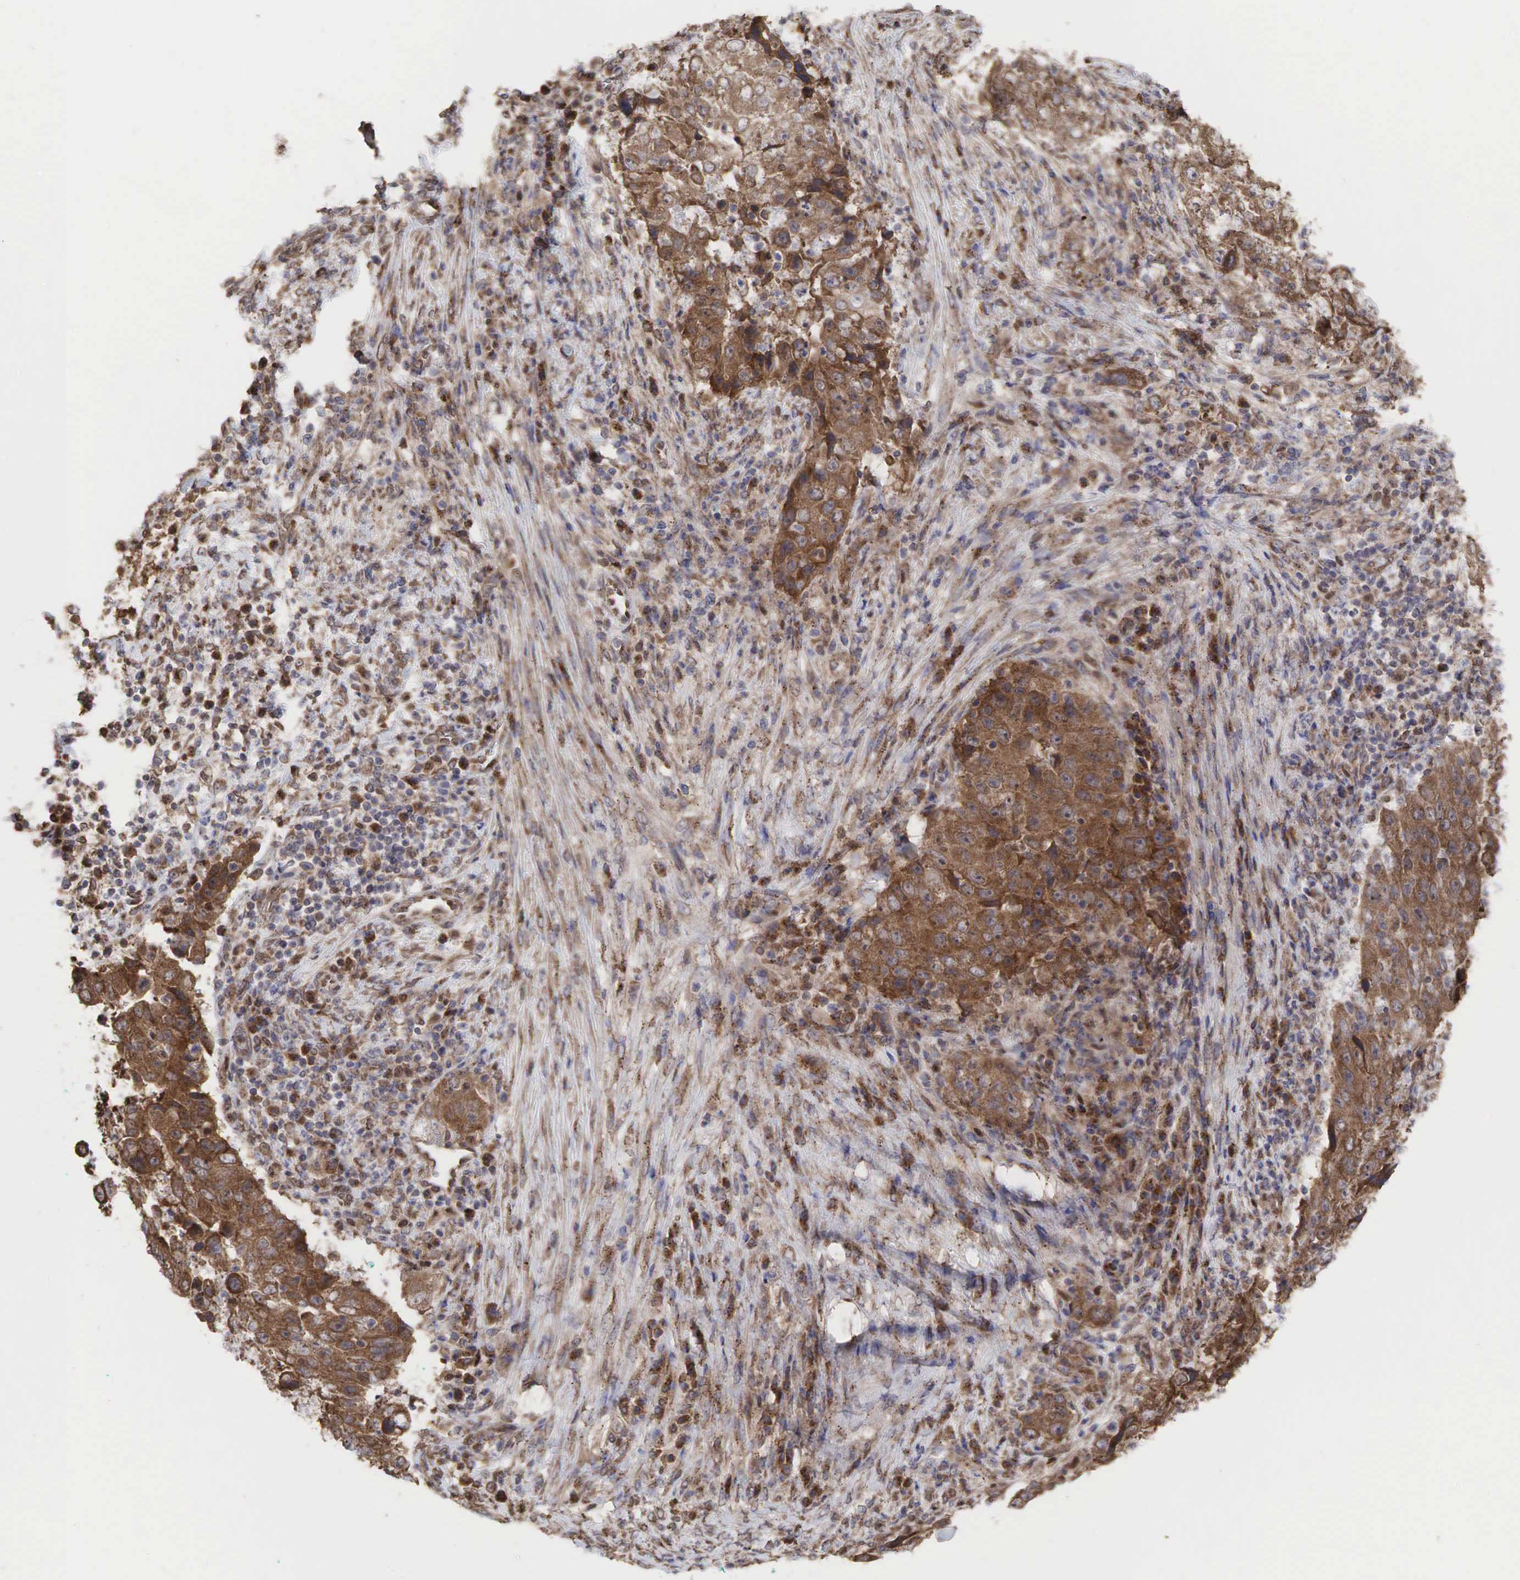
{"staining": {"intensity": "moderate", "quantity": ">75%", "location": "cytoplasmic/membranous"}, "tissue": "lung cancer", "cell_type": "Tumor cells", "image_type": "cancer", "snomed": [{"axis": "morphology", "description": "Squamous cell carcinoma, NOS"}, {"axis": "topography", "description": "Lung"}], "caption": "Human squamous cell carcinoma (lung) stained with a brown dye exhibits moderate cytoplasmic/membranous positive staining in approximately >75% of tumor cells.", "gene": "PABPC5", "patient": {"sex": "male", "age": 64}}